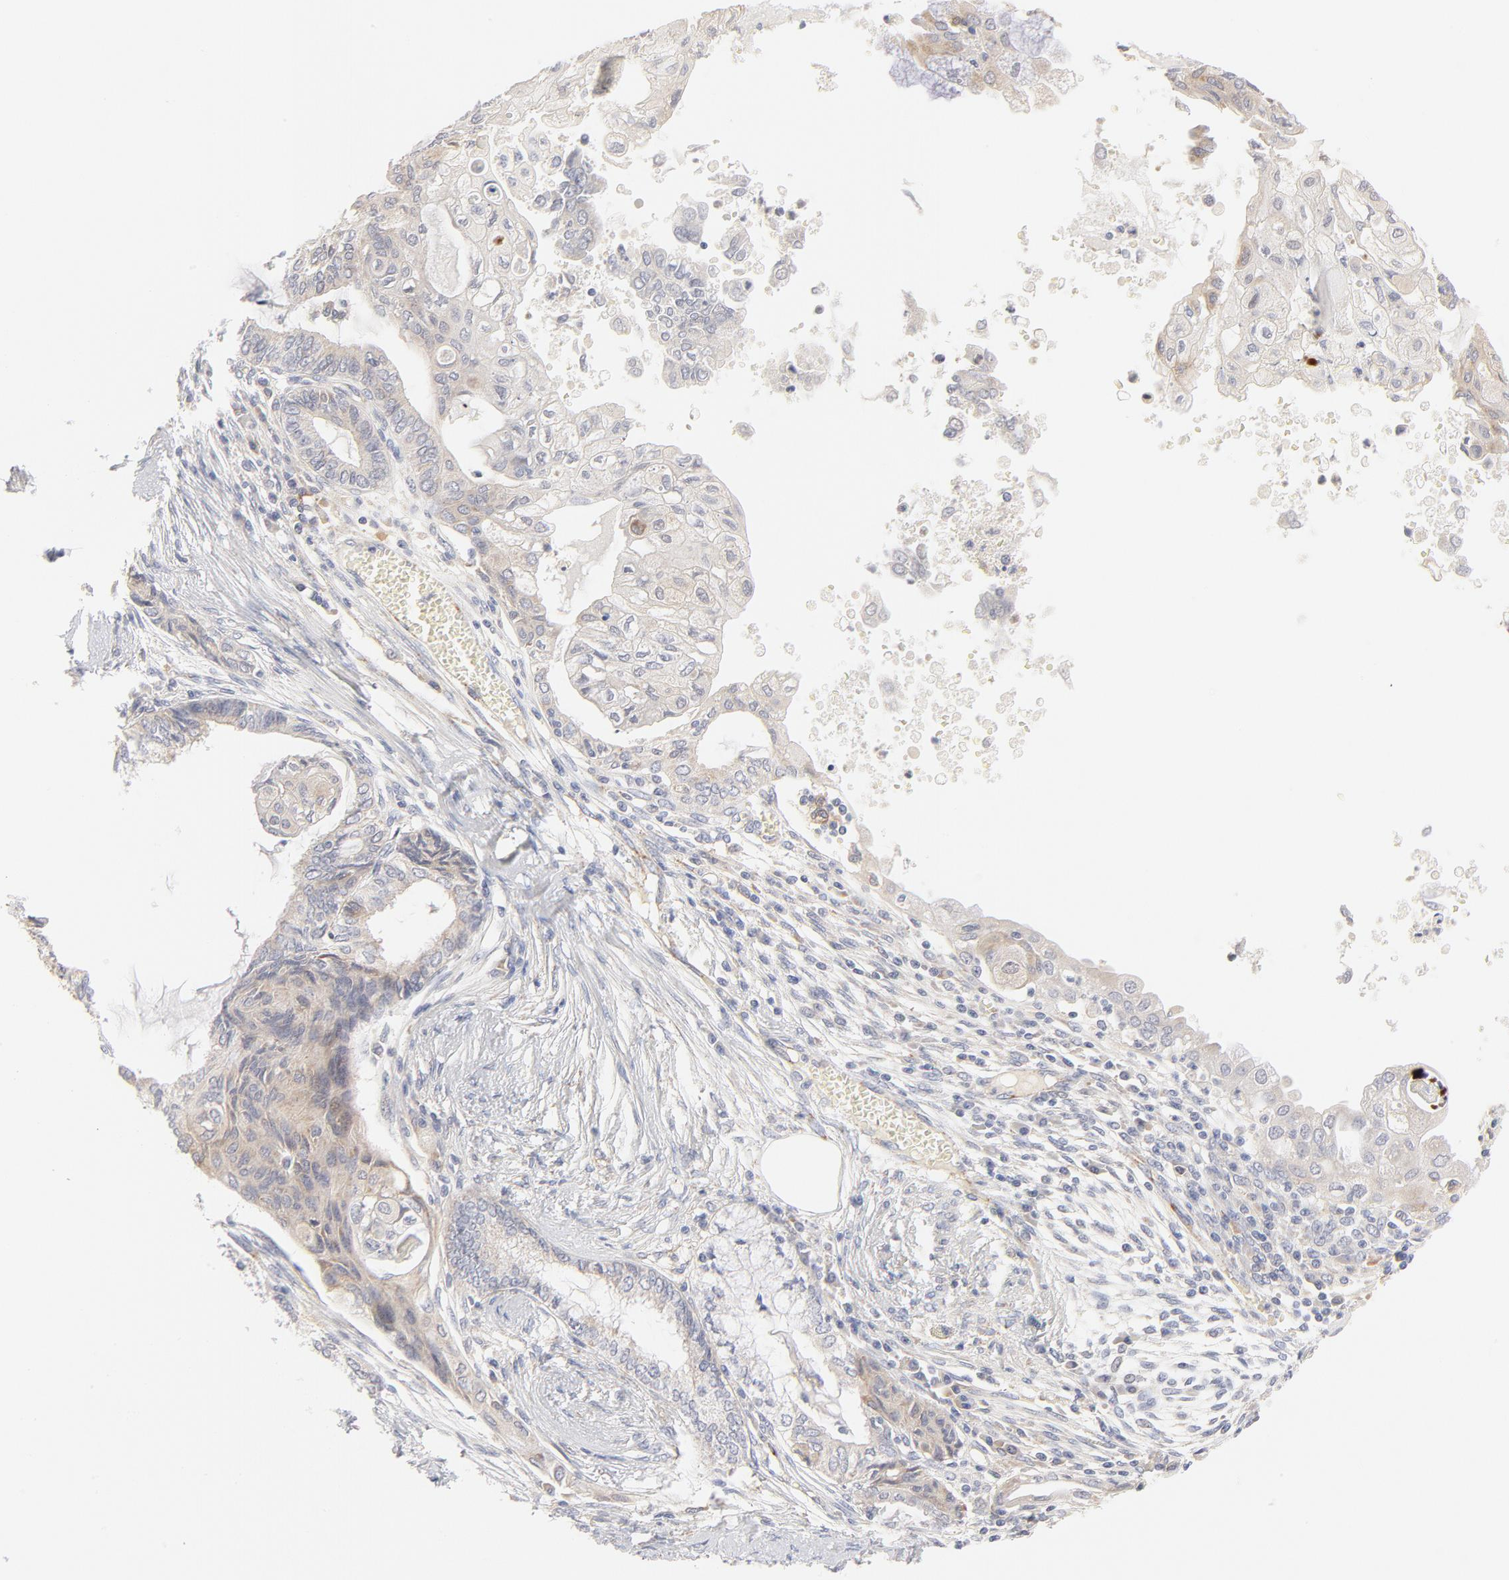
{"staining": {"intensity": "weak", "quantity": "25%-75%", "location": "cytoplasmic/membranous"}, "tissue": "endometrial cancer", "cell_type": "Tumor cells", "image_type": "cancer", "snomed": [{"axis": "morphology", "description": "Adenocarcinoma, NOS"}, {"axis": "topography", "description": "Endometrium"}], "caption": "A photomicrograph showing weak cytoplasmic/membranous positivity in approximately 25%-75% of tumor cells in endometrial cancer (adenocarcinoma), as visualized by brown immunohistochemical staining.", "gene": "MTERF2", "patient": {"sex": "female", "age": 79}}